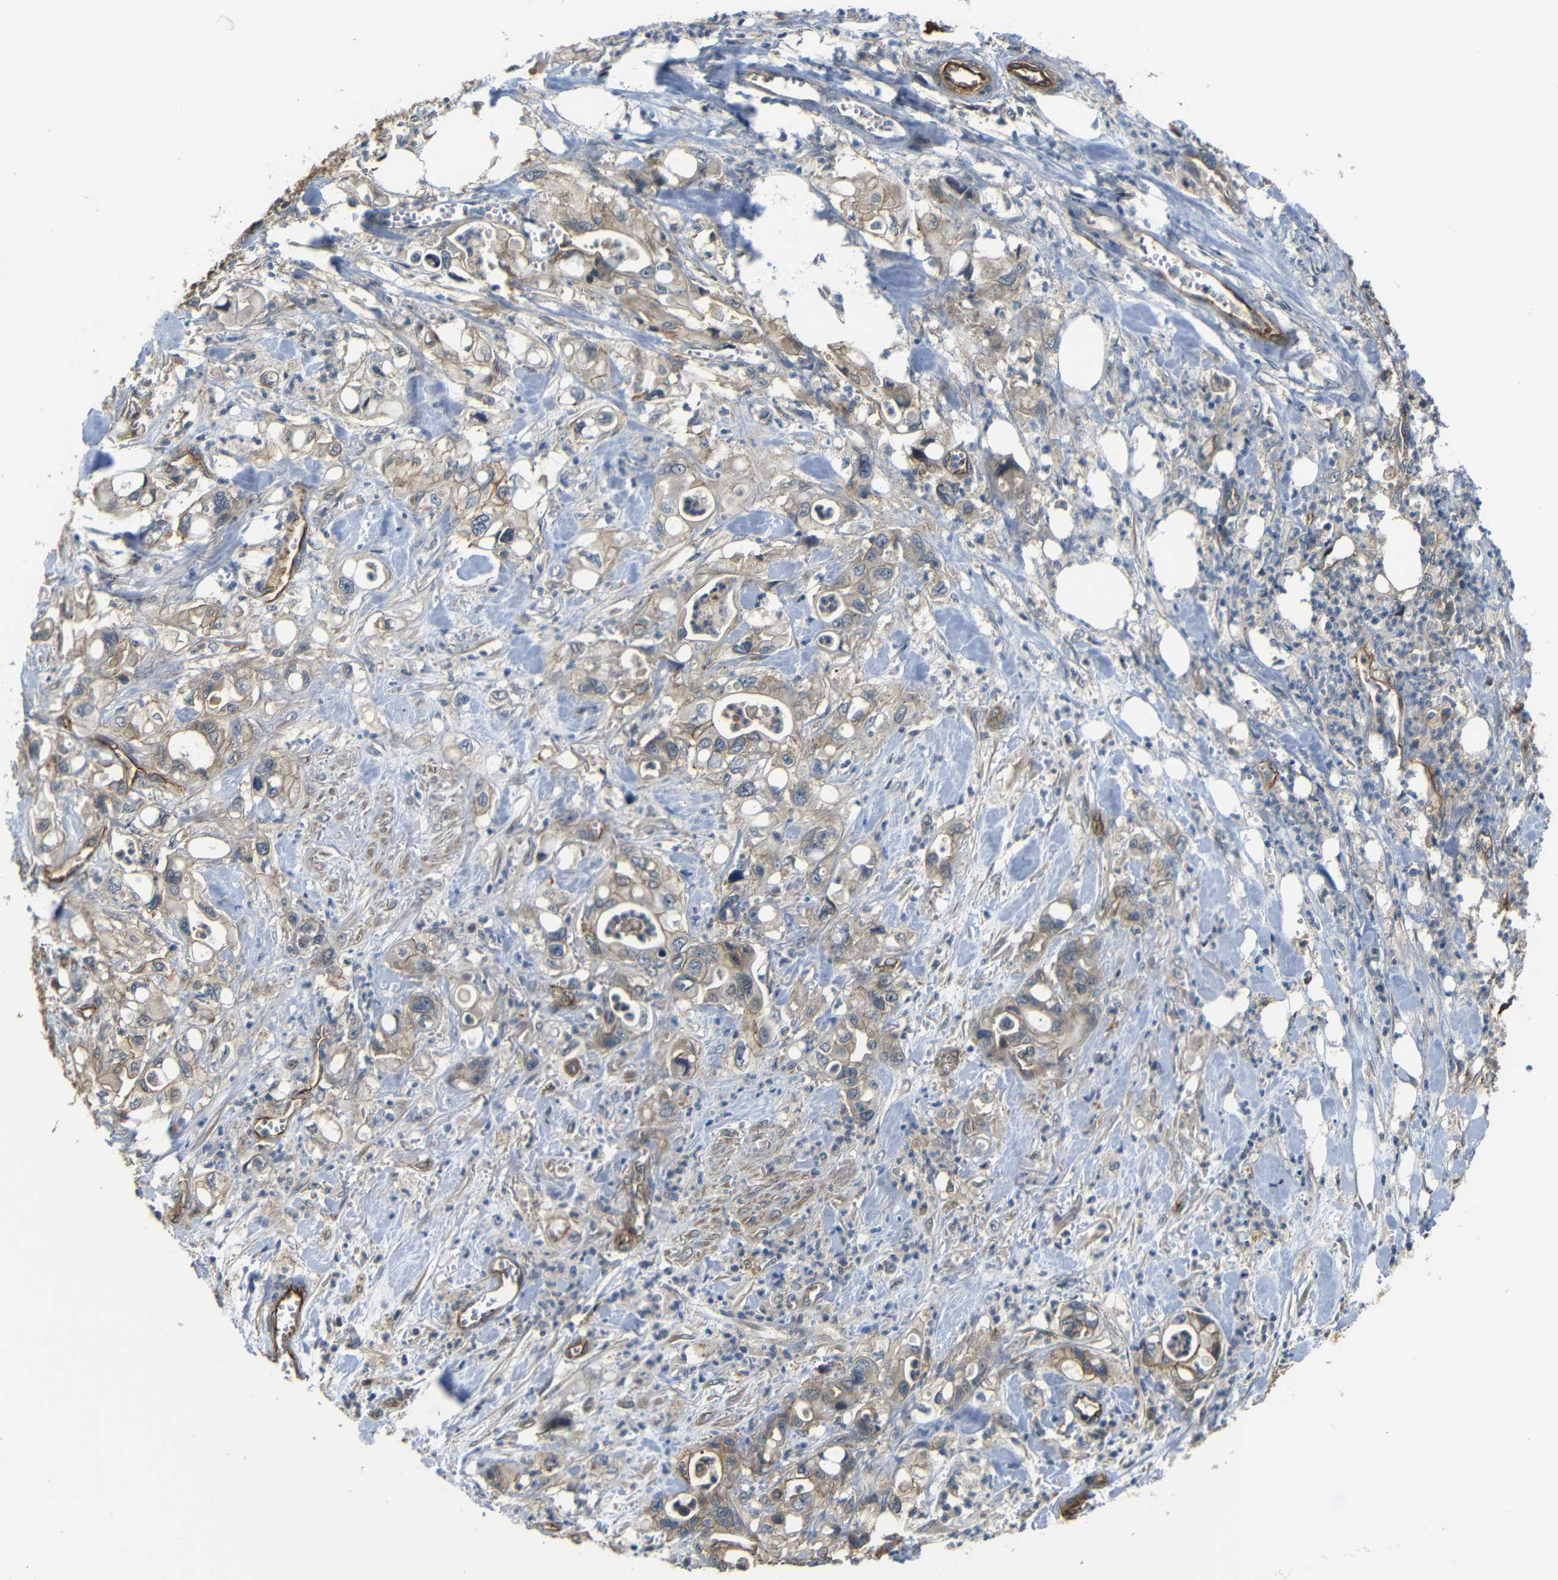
{"staining": {"intensity": "weak", "quantity": ">75%", "location": "cytoplasmic/membranous"}, "tissue": "pancreatic cancer", "cell_type": "Tumor cells", "image_type": "cancer", "snomed": [{"axis": "morphology", "description": "Adenocarcinoma, NOS"}, {"axis": "topography", "description": "Pancreas"}], "caption": "Immunohistochemistry (IHC) staining of pancreatic cancer (adenocarcinoma), which shows low levels of weak cytoplasmic/membranous staining in about >75% of tumor cells indicating weak cytoplasmic/membranous protein staining. The staining was performed using DAB (3,3'-diaminobenzidine) (brown) for protein detection and nuclei were counterstained in hematoxylin (blue).", "gene": "RELL1", "patient": {"sex": "male", "age": 70}}